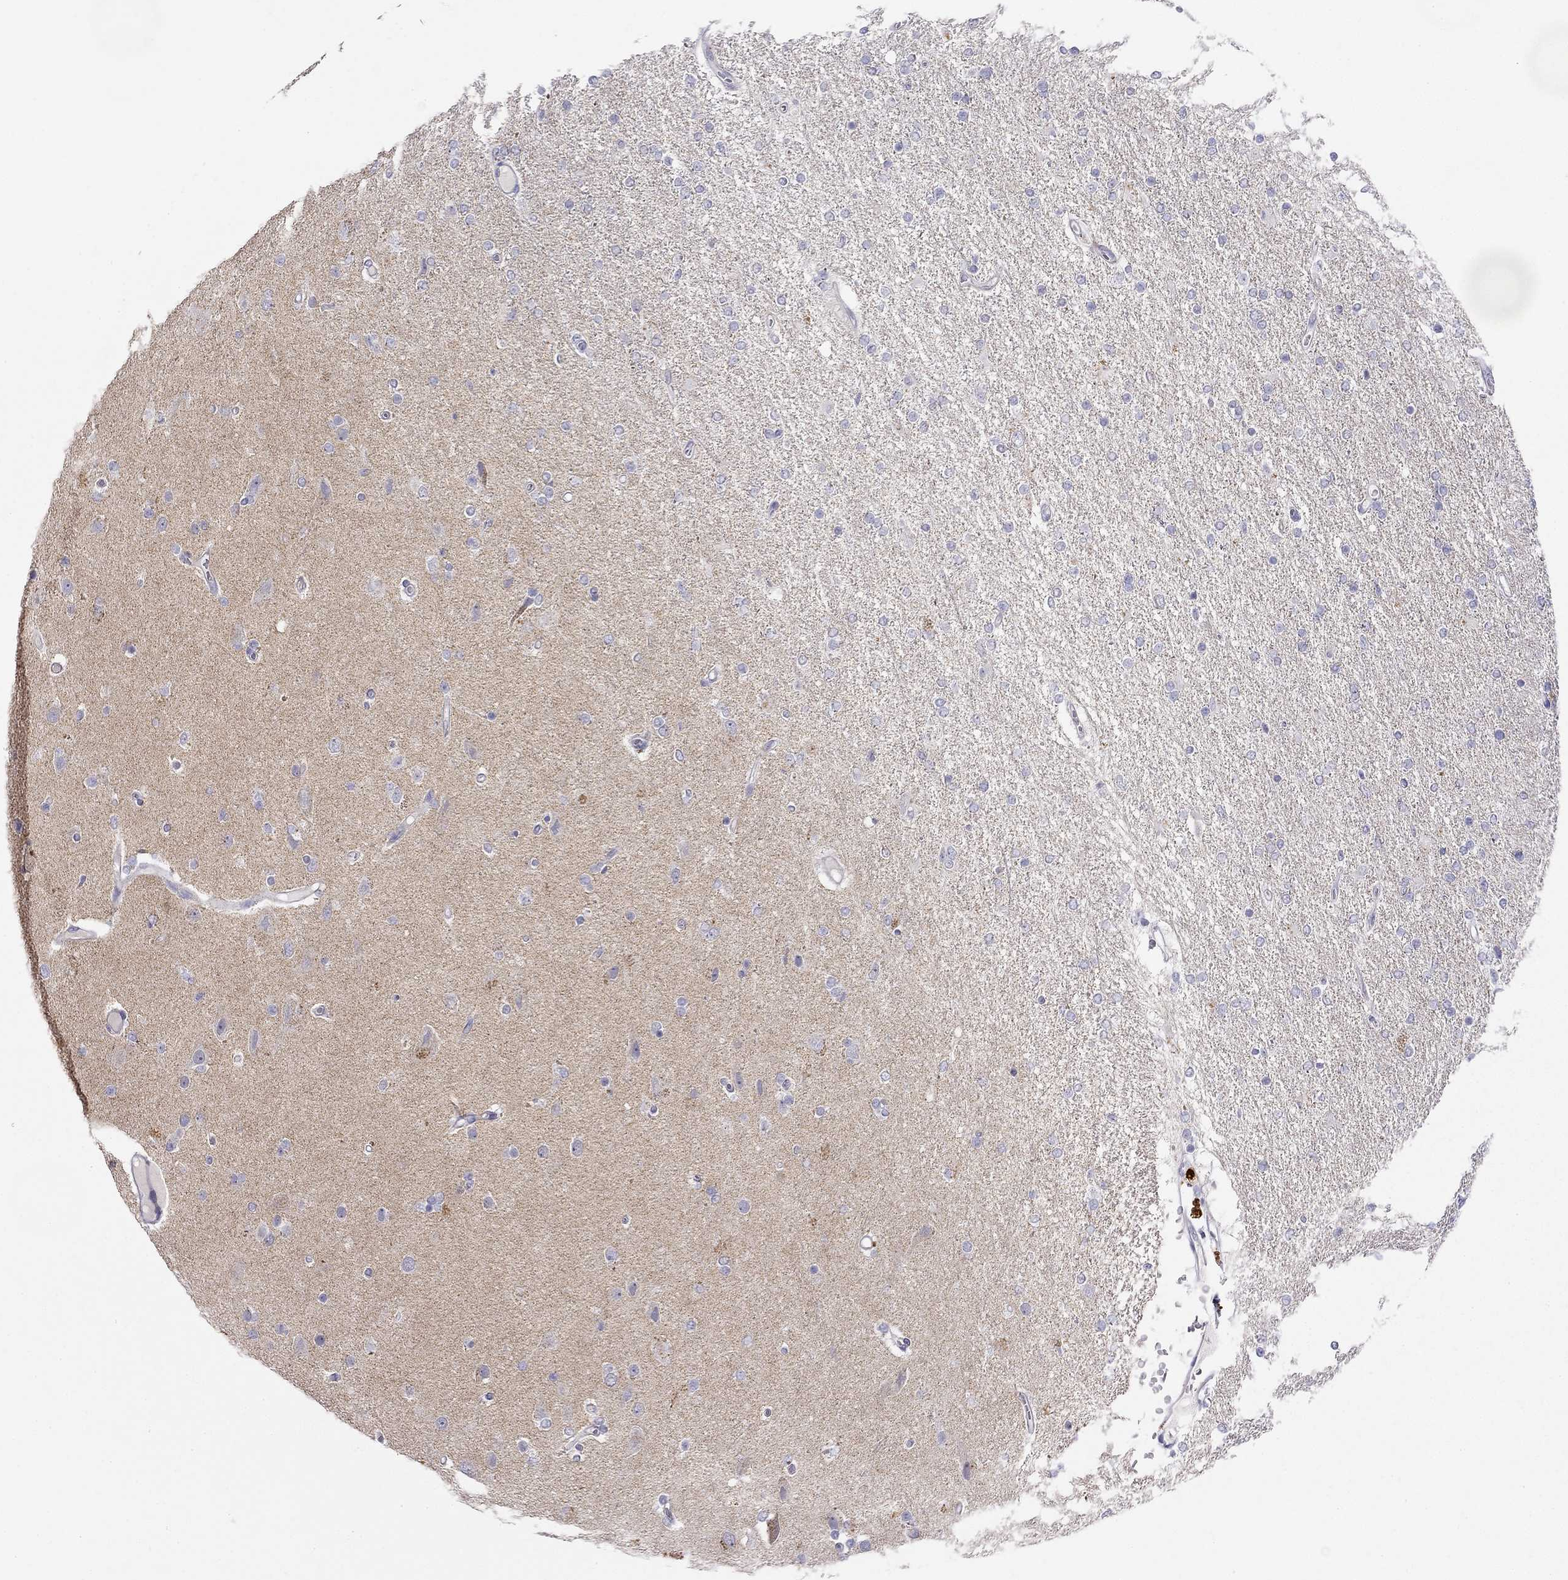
{"staining": {"intensity": "negative", "quantity": "none", "location": "none"}, "tissue": "glioma", "cell_type": "Tumor cells", "image_type": "cancer", "snomed": [{"axis": "morphology", "description": "Glioma, malignant, High grade"}, {"axis": "topography", "description": "Cerebral cortex"}], "caption": "This is an IHC photomicrograph of human glioma. There is no expression in tumor cells.", "gene": "RTL1", "patient": {"sex": "male", "age": 70}}